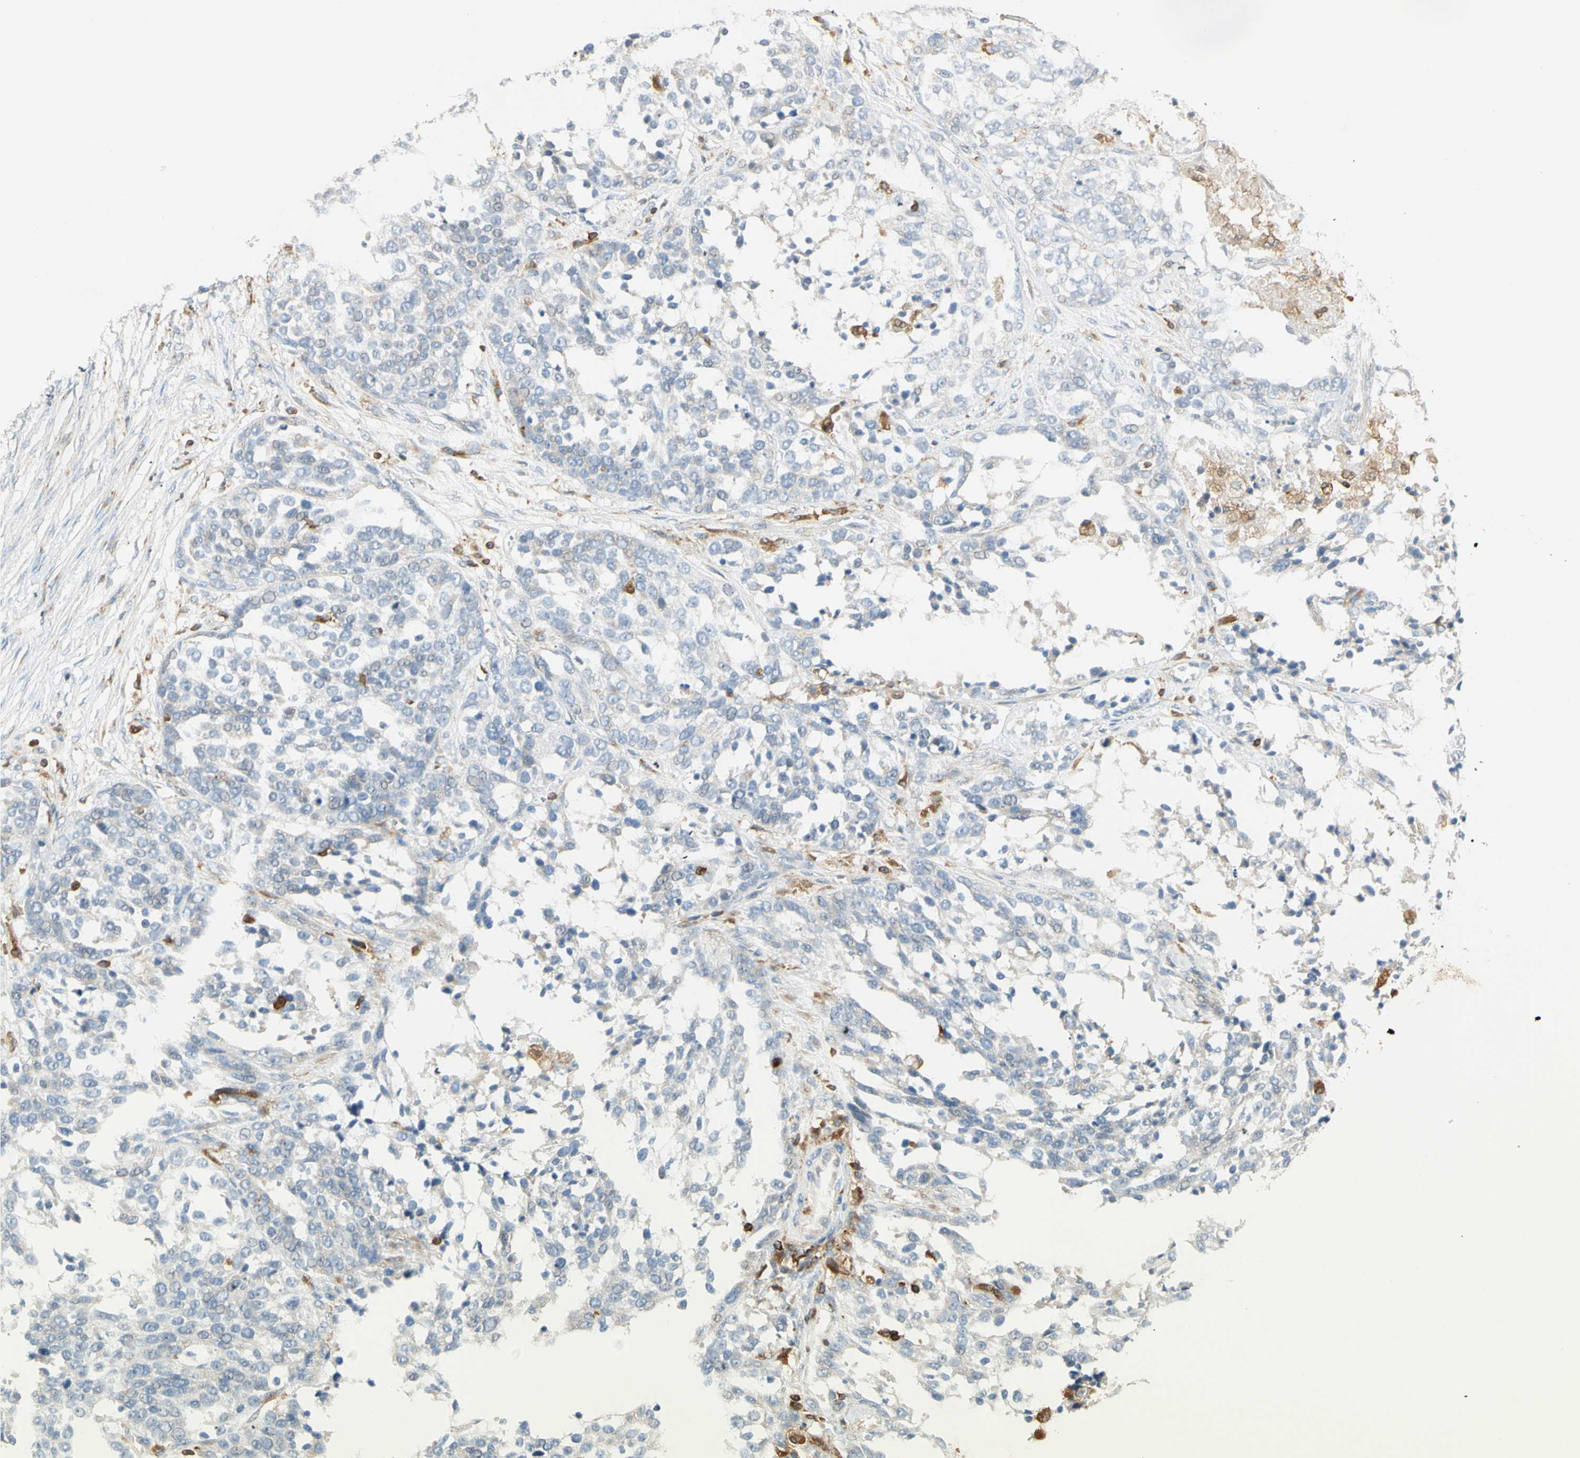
{"staining": {"intensity": "negative", "quantity": "none", "location": "none"}, "tissue": "ovarian cancer", "cell_type": "Tumor cells", "image_type": "cancer", "snomed": [{"axis": "morphology", "description": "Cystadenocarcinoma, serous, NOS"}, {"axis": "topography", "description": "Ovary"}], "caption": "High magnification brightfield microscopy of ovarian cancer (serous cystadenocarcinoma) stained with DAB (3,3'-diaminobenzidine) (brown) and counterstained with hematoxylin (blue): tumor cells show no significant positivity.", "gene": "FMNL1", "patient": {"sex": "female", "age": 44}}